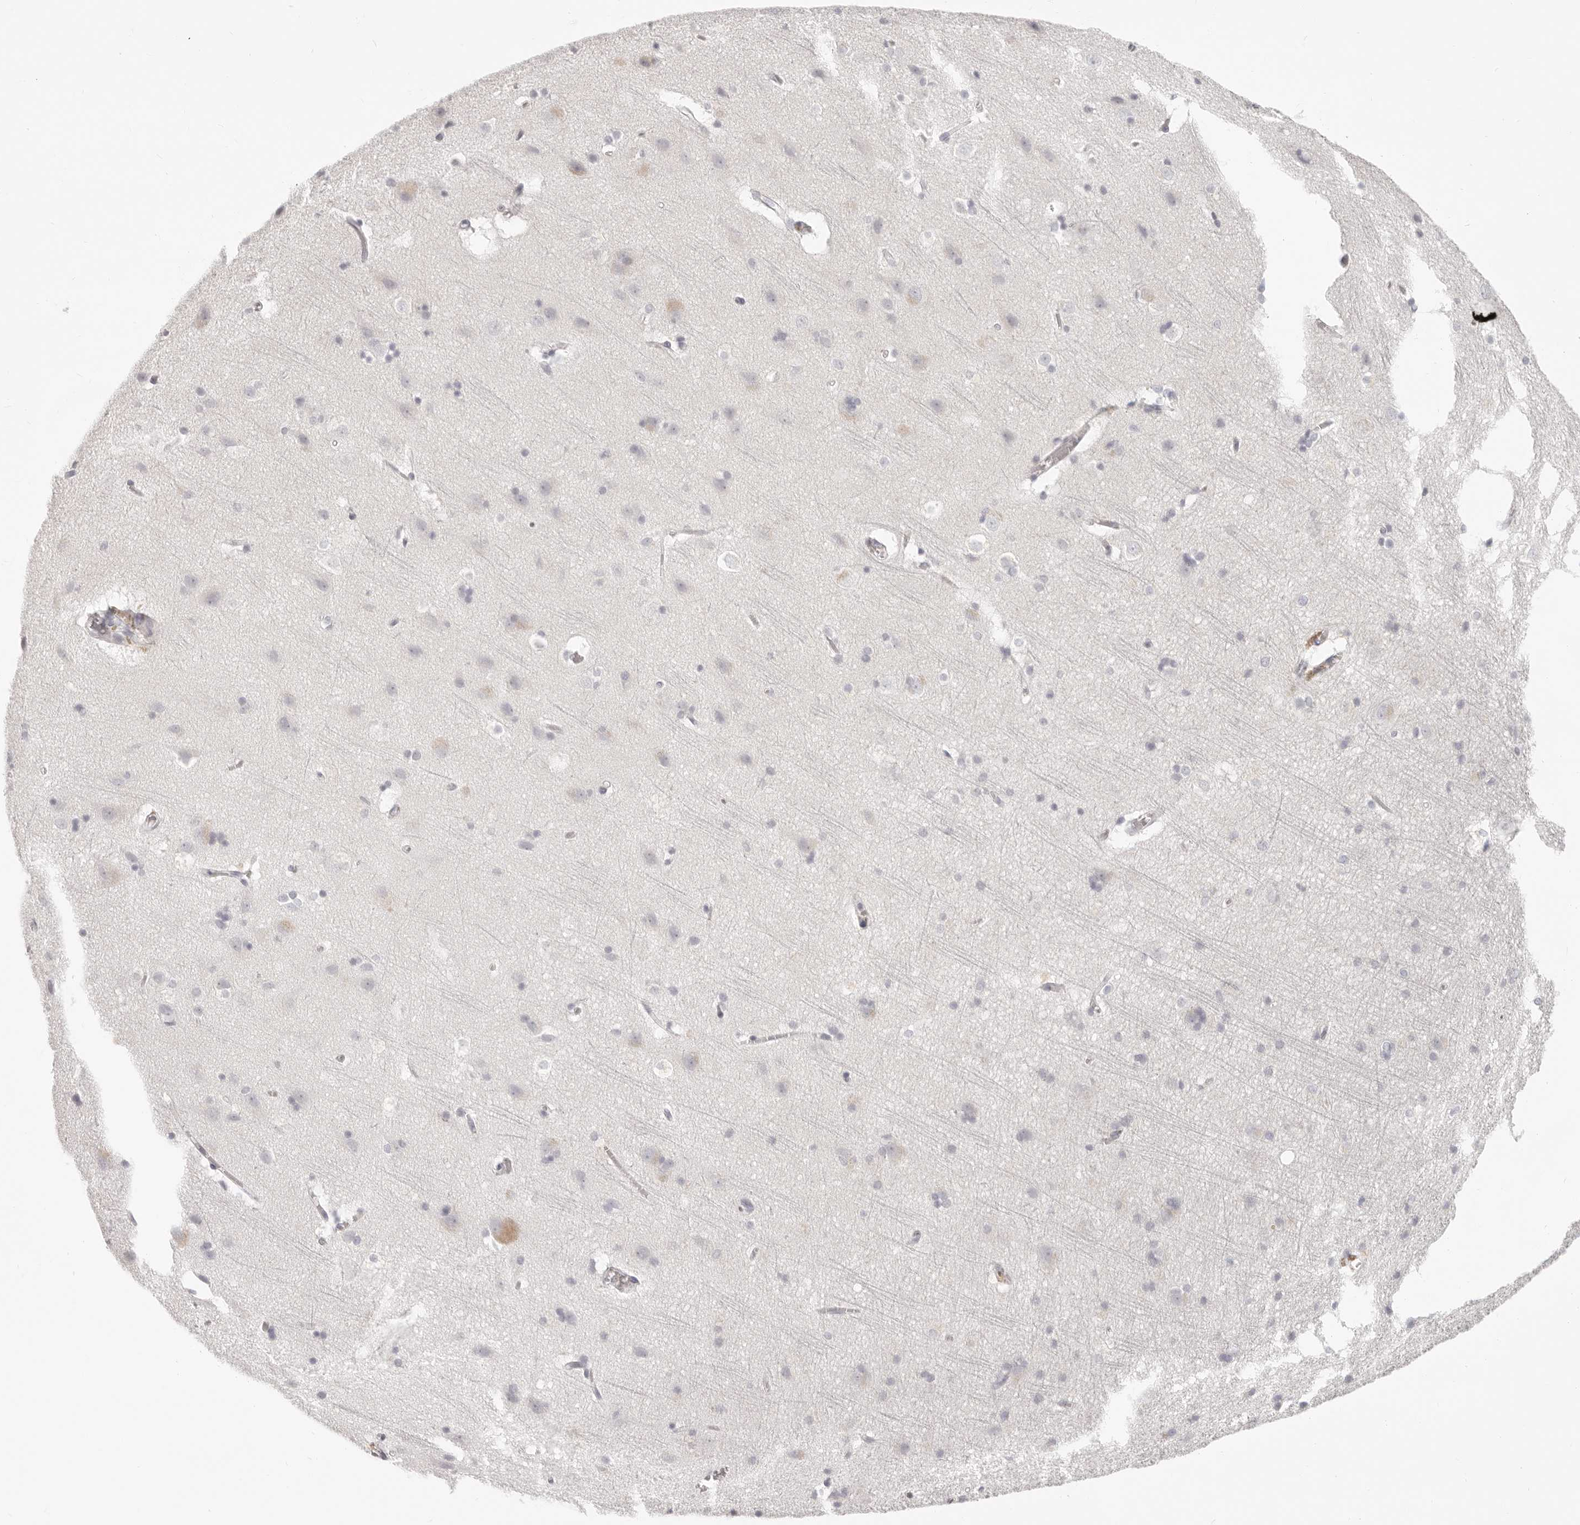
{"staining": {"intensity": "negative", "quantity": "none", "location": "none"}, "tissue": "cerebral cortex", "cell_type": "Endothelial cells", "image_type": "normal", "snomed": [{"axis": "morphology", "description": "Normal tissue, NOS"}, {"axis": "topography", "description": "Cerebral cortex"}], "caption": "IHC image of normal cerebral cortex: cerebral cortex stained with DAB shows no significant protein staining in endothelial cells. (Brightfield microscopy of DAB (3,3'-diaminobenzidine) immunohistochemistry at high magnification).", "gene": "FABP1", "patient": {"sex": "male", "age": 54}}